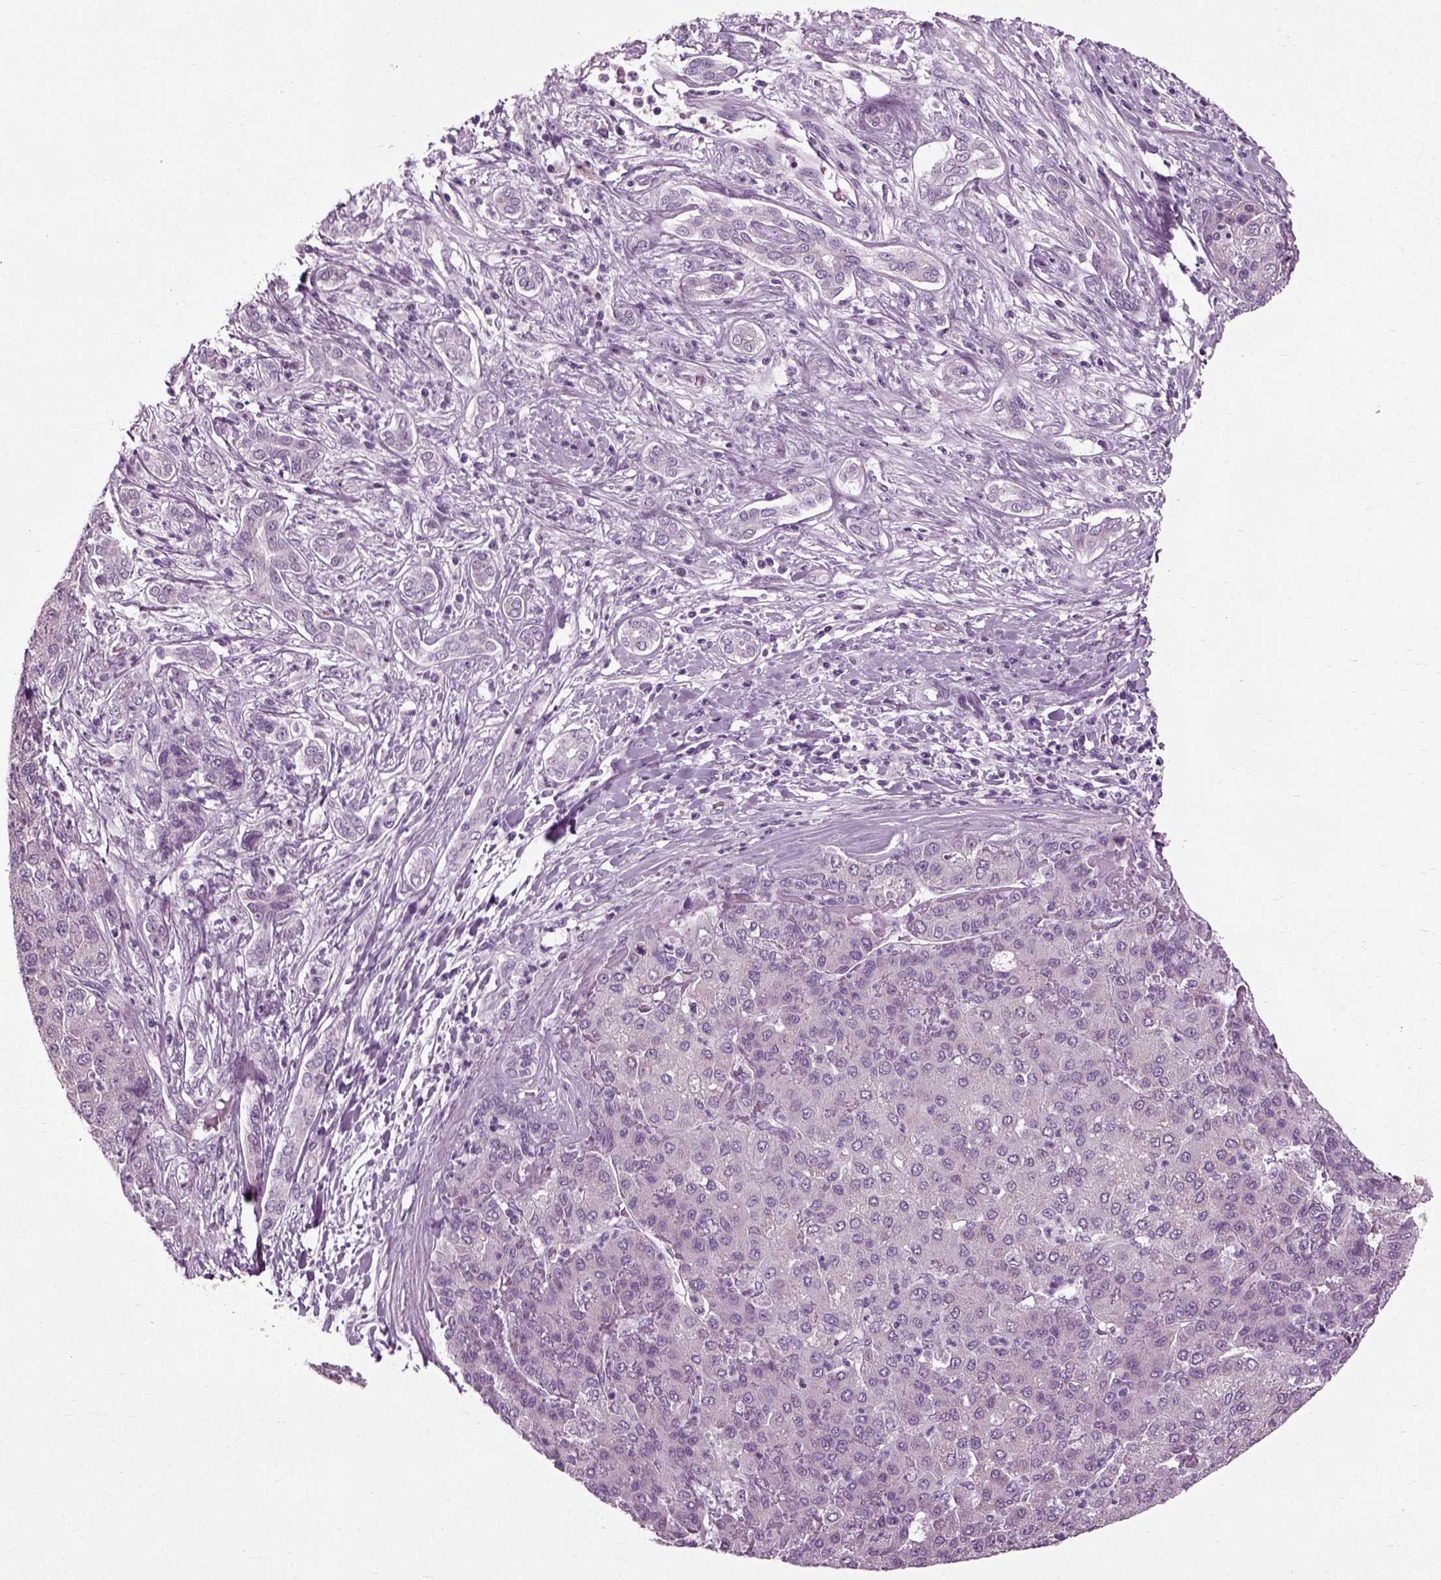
{"staining": {"intensity": "negative", "quantity": "none", "location": "none"}, "tissue": "liver cancer", "cell_type": "Tumor cells", "image_type": "cancer", "snomed": [{"axis": "morphology", "description": "Carcinoma, Hepatocellular, NOS"}, {"axis": "topography", "description": "Liver"}], "caption": "Immunohistochemistry (IHC) of human hepatocellular carcinoma (liver) displays no positivity in tumor cells.", "gene": "SCG5", "patient": {"sex": "male", "age": 65}}